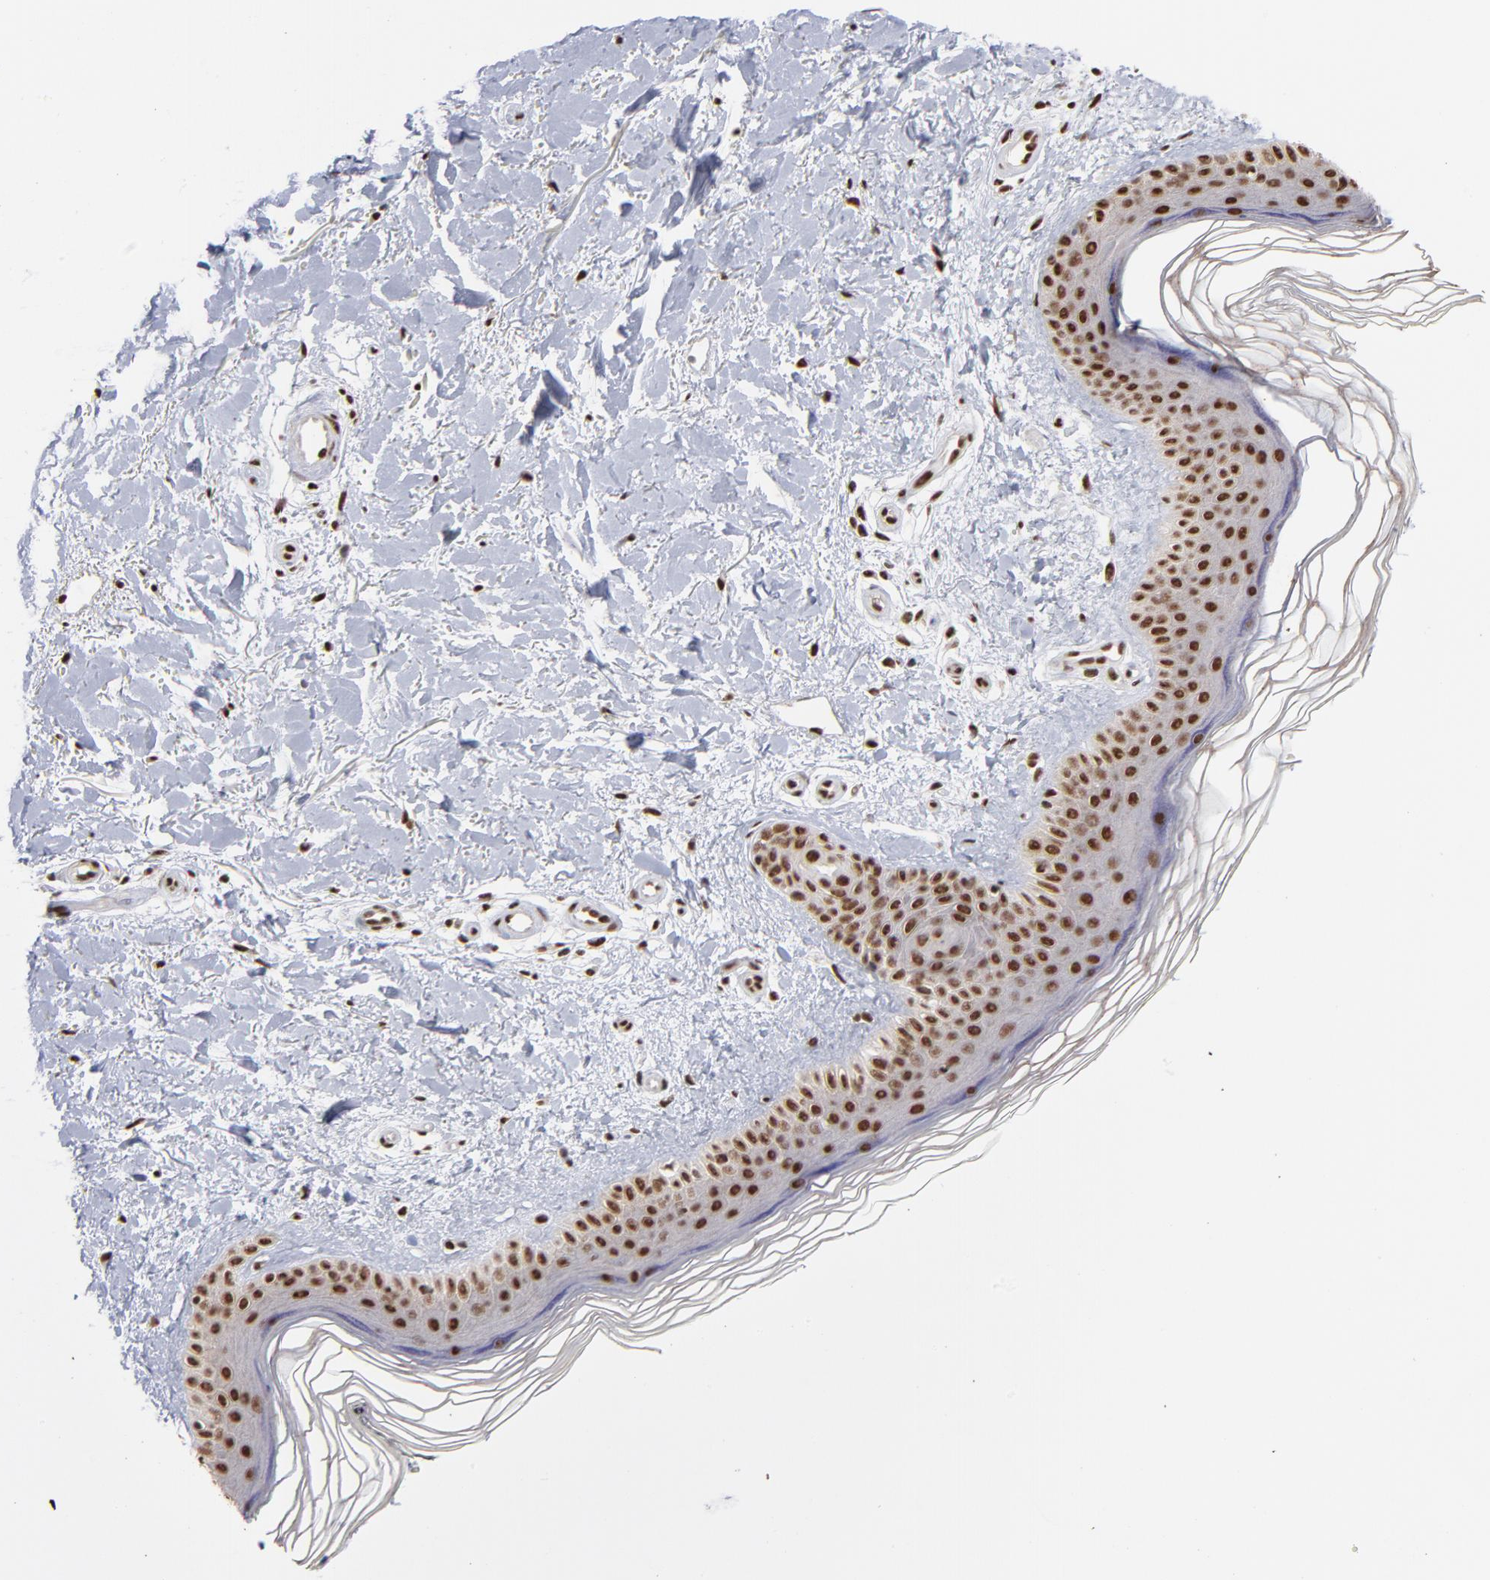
{"staining": {"intensity": "strong", "quantity": ">75%", "location": "nuclear"}, "tissue": "skin", "cell_type": "Fibroblasts", "image_type": "normal", "snomed": [{"axis": "morphology", "description": "Normal tissue, NOS"}, {"axis": "topography", "description": "Skin"}], "caption": "High-power microscopy captured an IHC image of normal skin, revealing strong nuclear staining in approximately >75% of fibroblasts.", "gene": "ZNF3", "patient": {"sex": "female", "age": 19}}